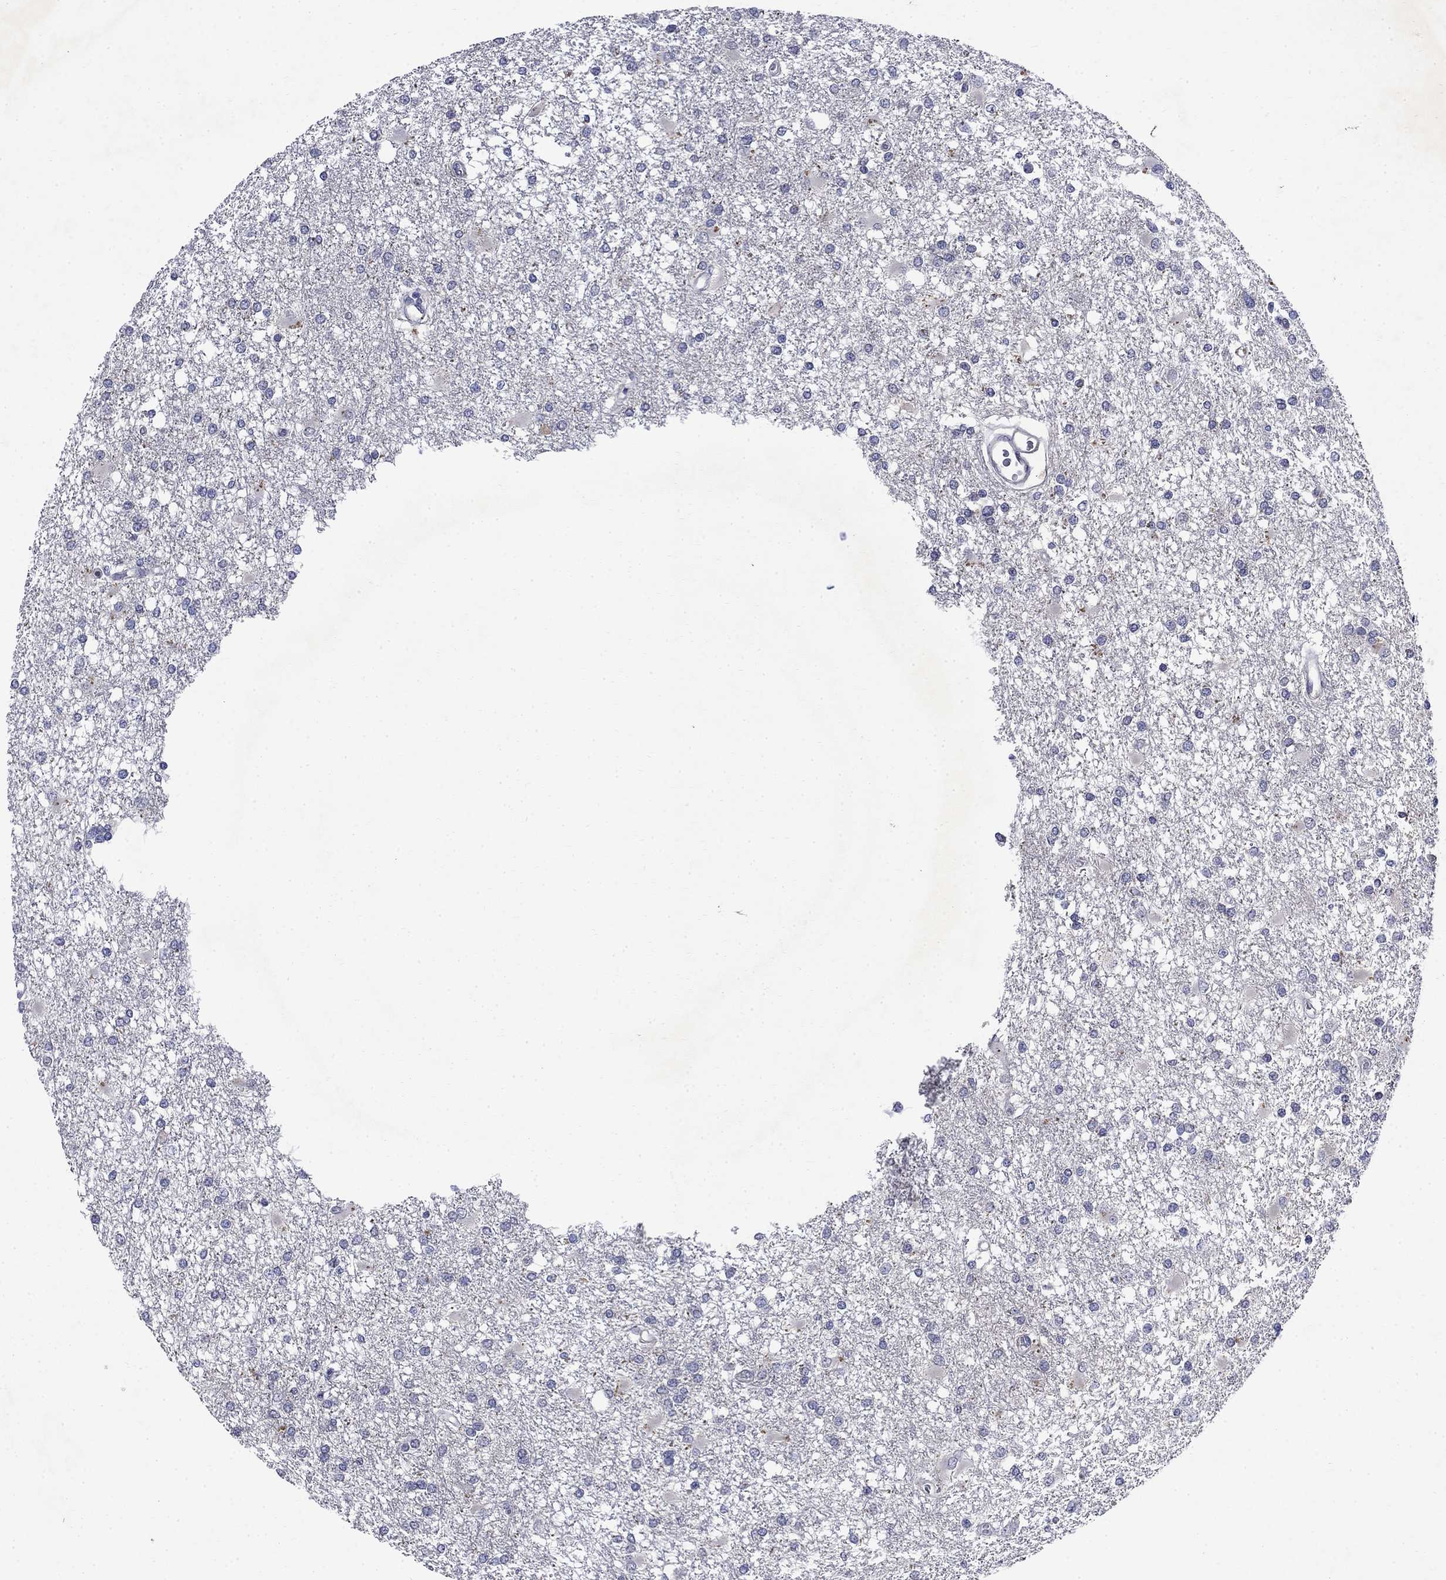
{"staining": {"intensity": "negative", "quantity": "none", "location": "none"}, "tissue": "glioma", "cell_type": "Tumor cells", "image_type": "cancer", "snomed": [{"axis": "morphology", "description": "Glioma, malignant, High grade"}, {"axis": "topography", "description": "Cerebral cortex"}], "caption": "Immunohistochemistry (IHC) of malignant high-grade glioma exhibits no expression in tumor cells. Brightfield microscopy of immunohistochemistry stained with DAB (brown) and hematoxylin (blue), captured at high magnification.", "gene": "STAB2", "patient": {"sex": "male", "age": 79}}